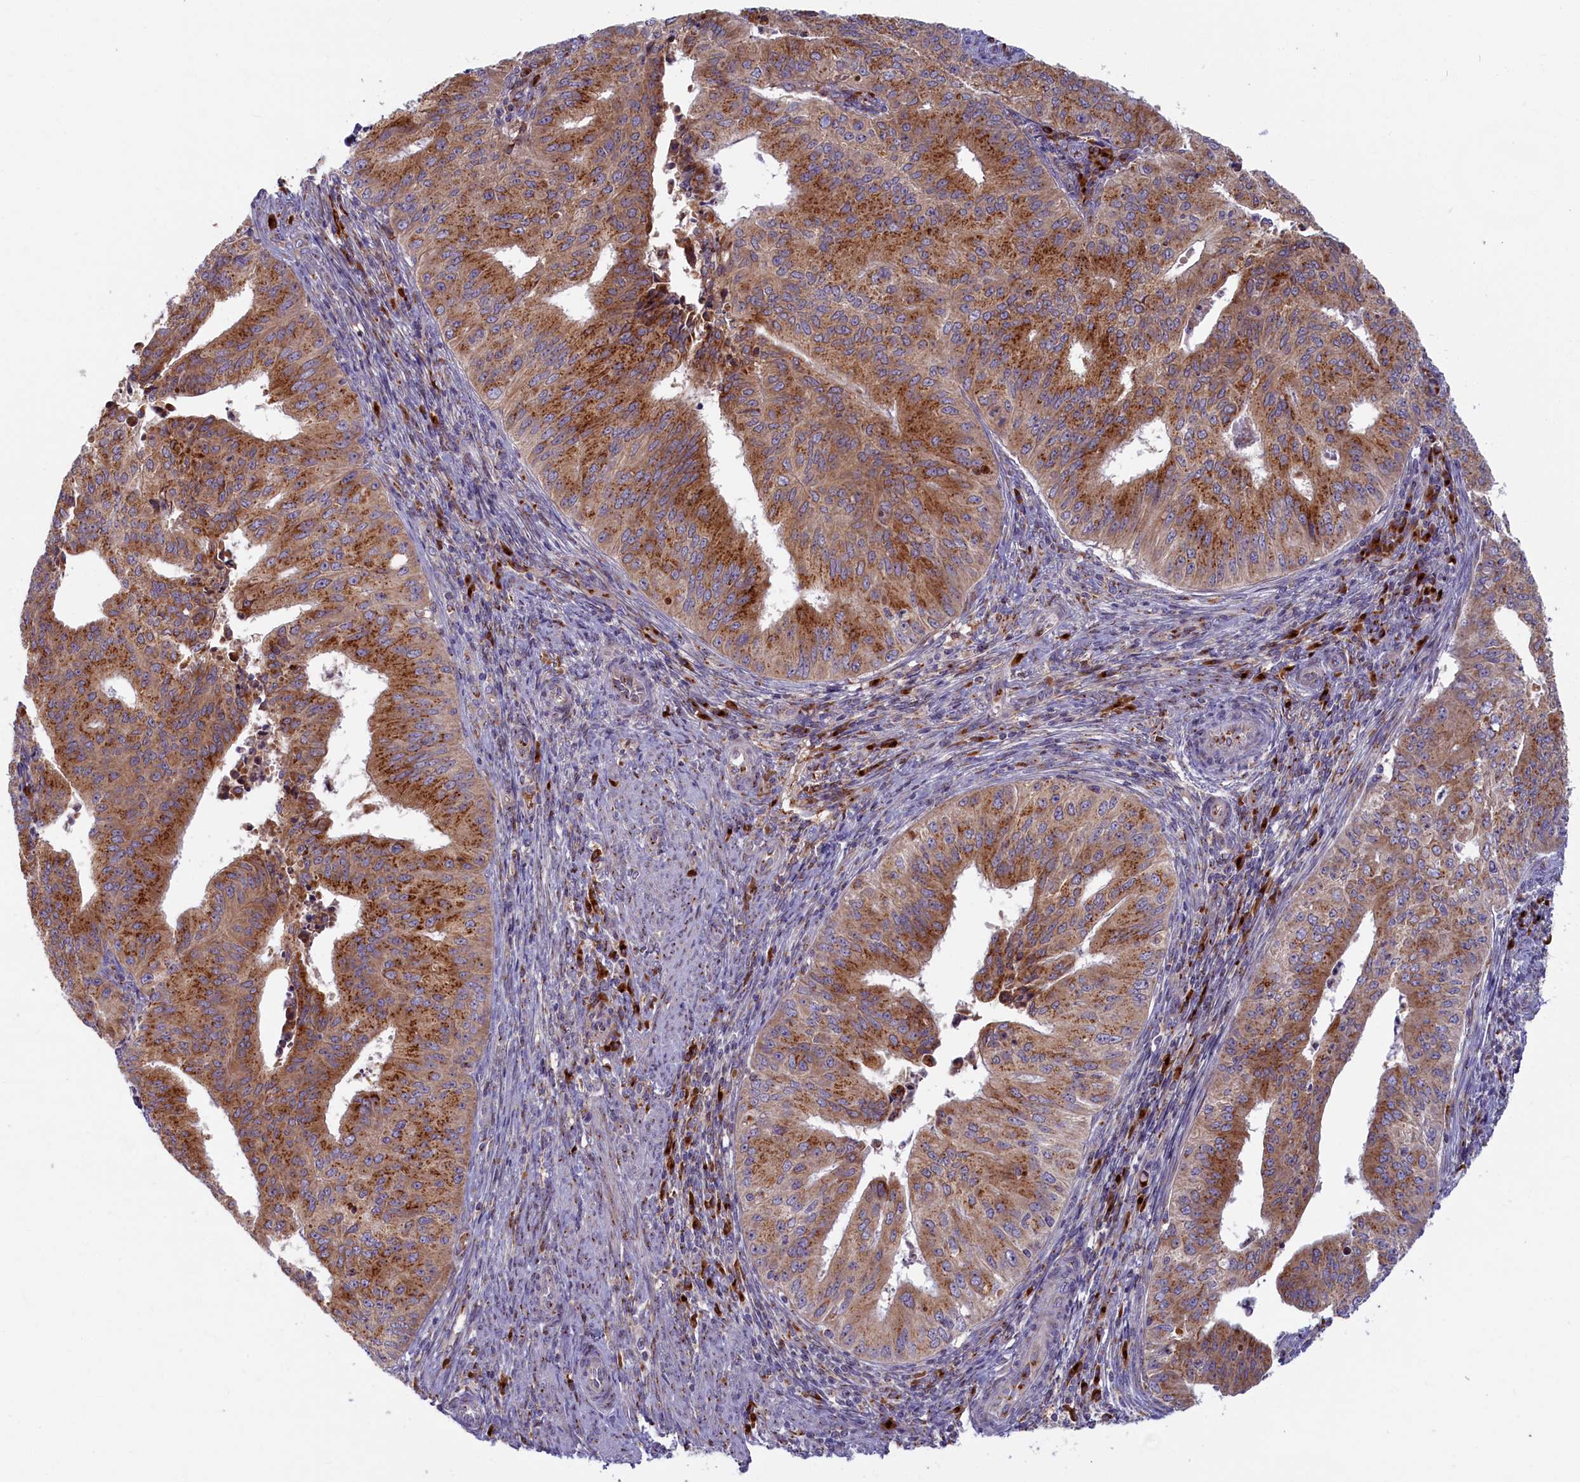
{"staining": {"intensity": "moderate", "quantity": ">75%", "location": "cytoplasmic/membranous"}, "tissue": "endometrial cancer", "cell_type": "Tumor cells", "image_type": "cancer", "snomed": [{"axis": "morphology", "description": "Adenocarcinoma, NOS"}, {"axis": "topography", "description": "Endometrium"}], "caption": "An immunohistochemistry photomicrograph of tumor tissue is shown. Protein staining in brown labels moderate cytoplasmic/membranous positivity in adenocarcinoma (endometrial) within tumor cells.", "gene": "BLVRB", "patient": {"sex": "female", "age": 50}}